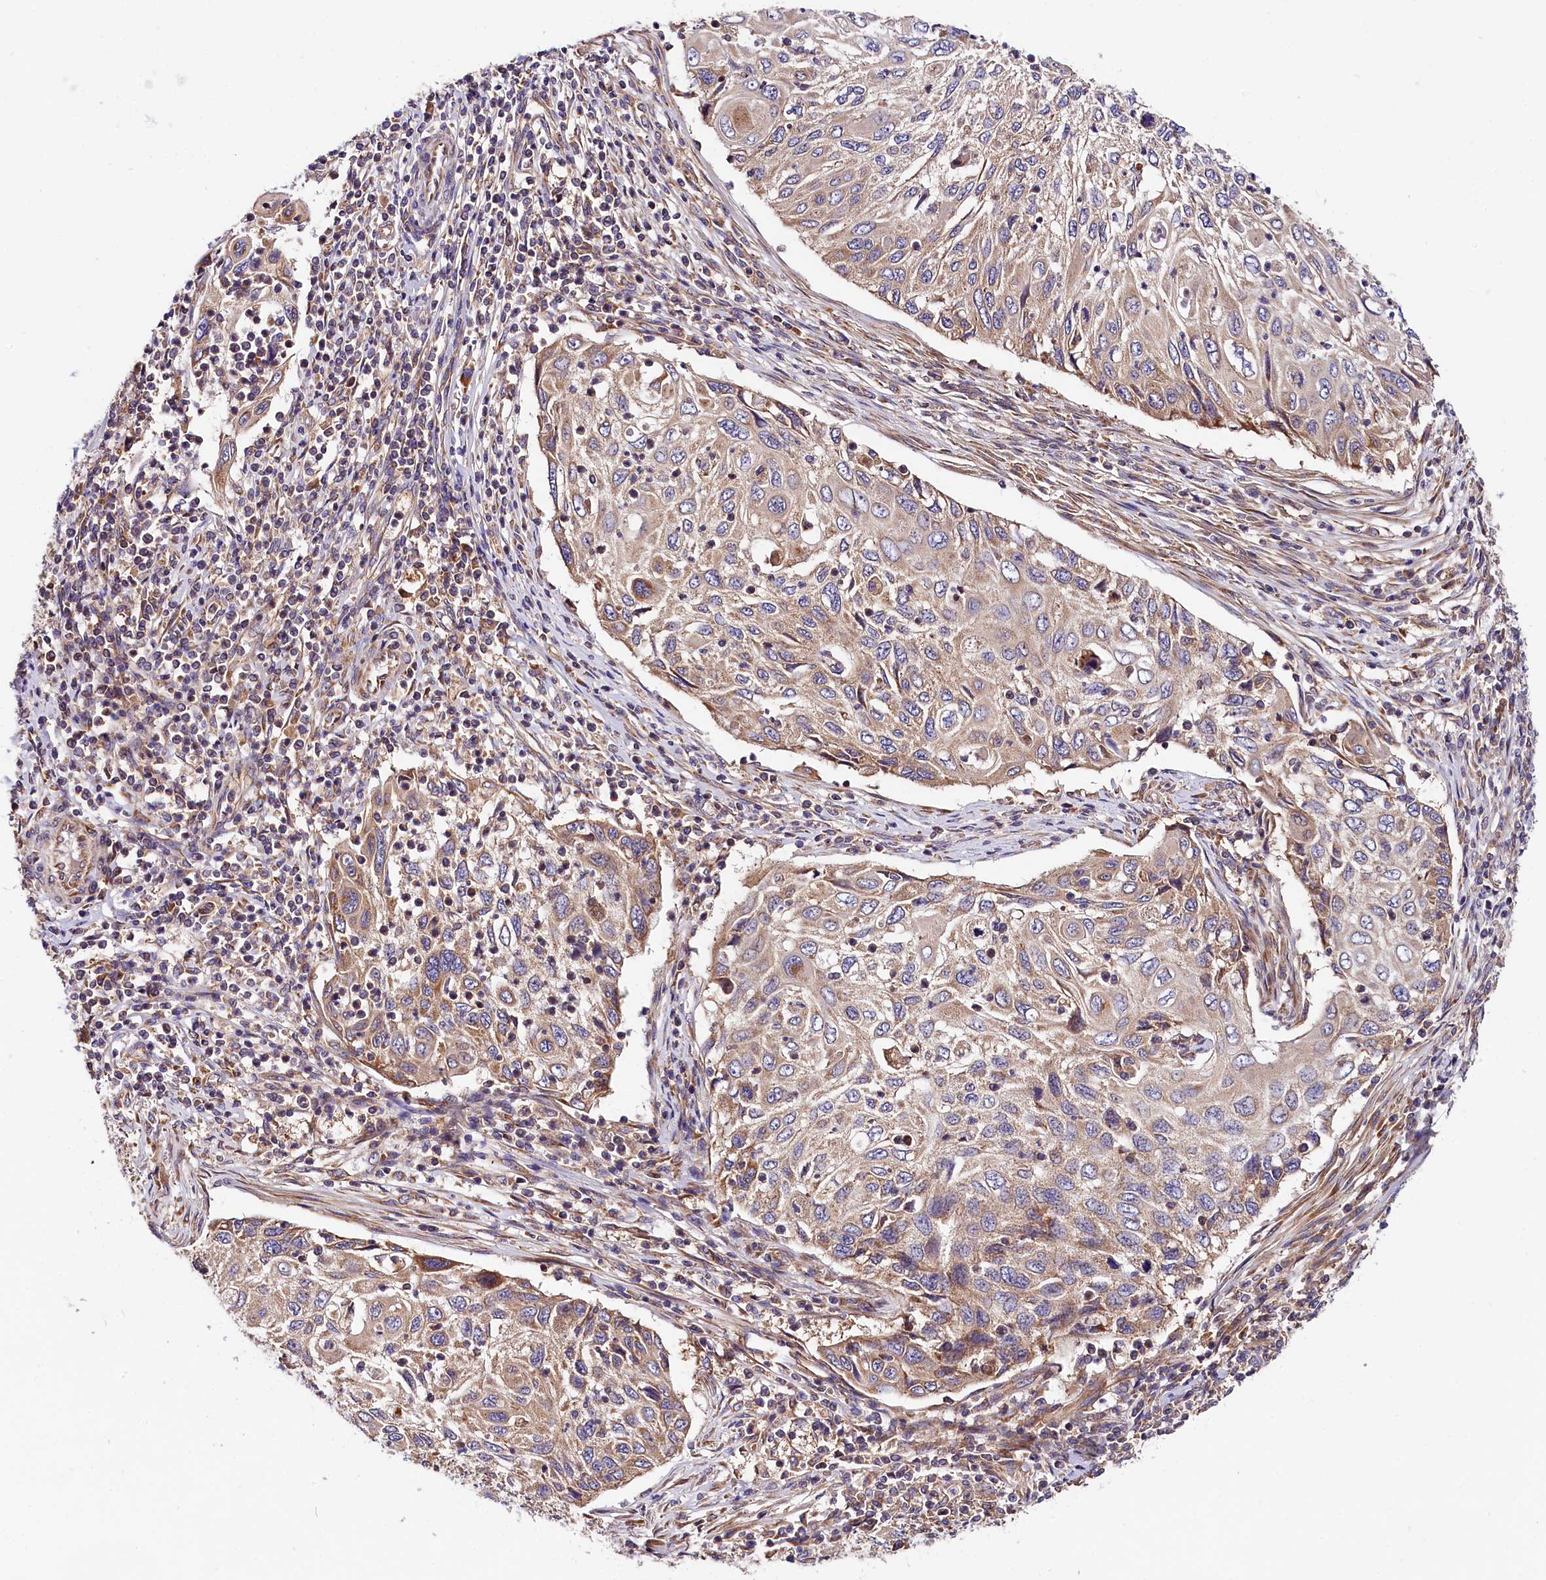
{"staining": {"intensity": "weak", "quantity": "25%-75%", "location": "cytoplasmic/membranous"}, "tissue": "cervical cancer", "cell_type": "Tumor cells", "image_type": "cancer", "snomed": [{"axis": "morphology", "description": "Squamous cell carcinoma, NOS"}, {"axis": "topography", "description": "Cervix"}], "caption": "DAB immunohistochemical staining of cervical cancer (squamous cell carcinoma) shows weak cytoplasmic/membranous protein staining in about 25%-75% of tumor cells.", "gene": "SPG11", "patient": {"sex": "female", "age": 70}}